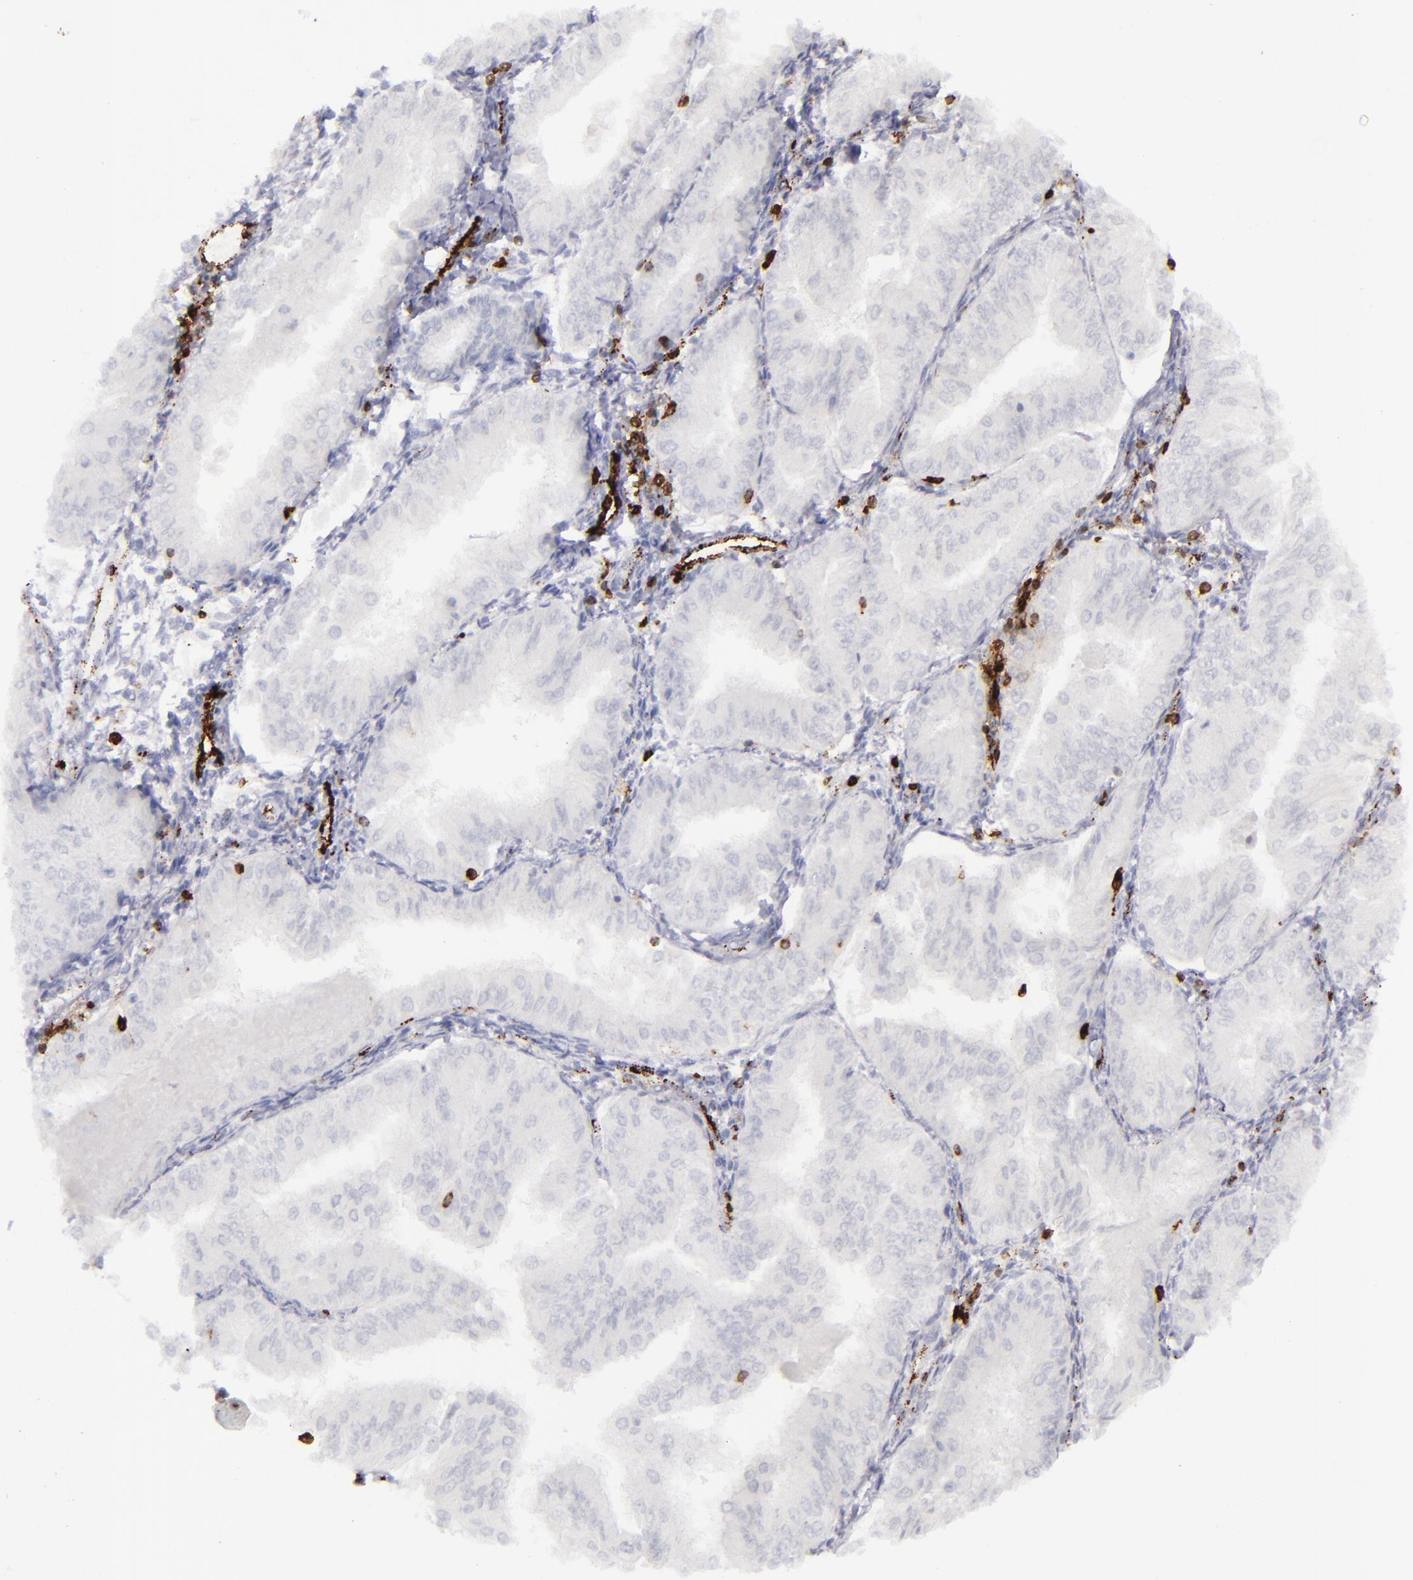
{"staining": {"intensity": "negative", "quantity": "none", "location": "none"}, "tissue": "endometrial cancer", "cell_type": "Tumor cells", "image_type": "cancer", "snomed": [{"axis": "morphology", "description": "Adenocarcinoma, NOS"}, {"axis": "topography", "description": "Endometrium"}], "caption": "There is no significant positivity in tumor cells of endometrial cancer (adenocarcinoma).", "gene": "CD27", "patient": {"sex": "female", "age": 53}}